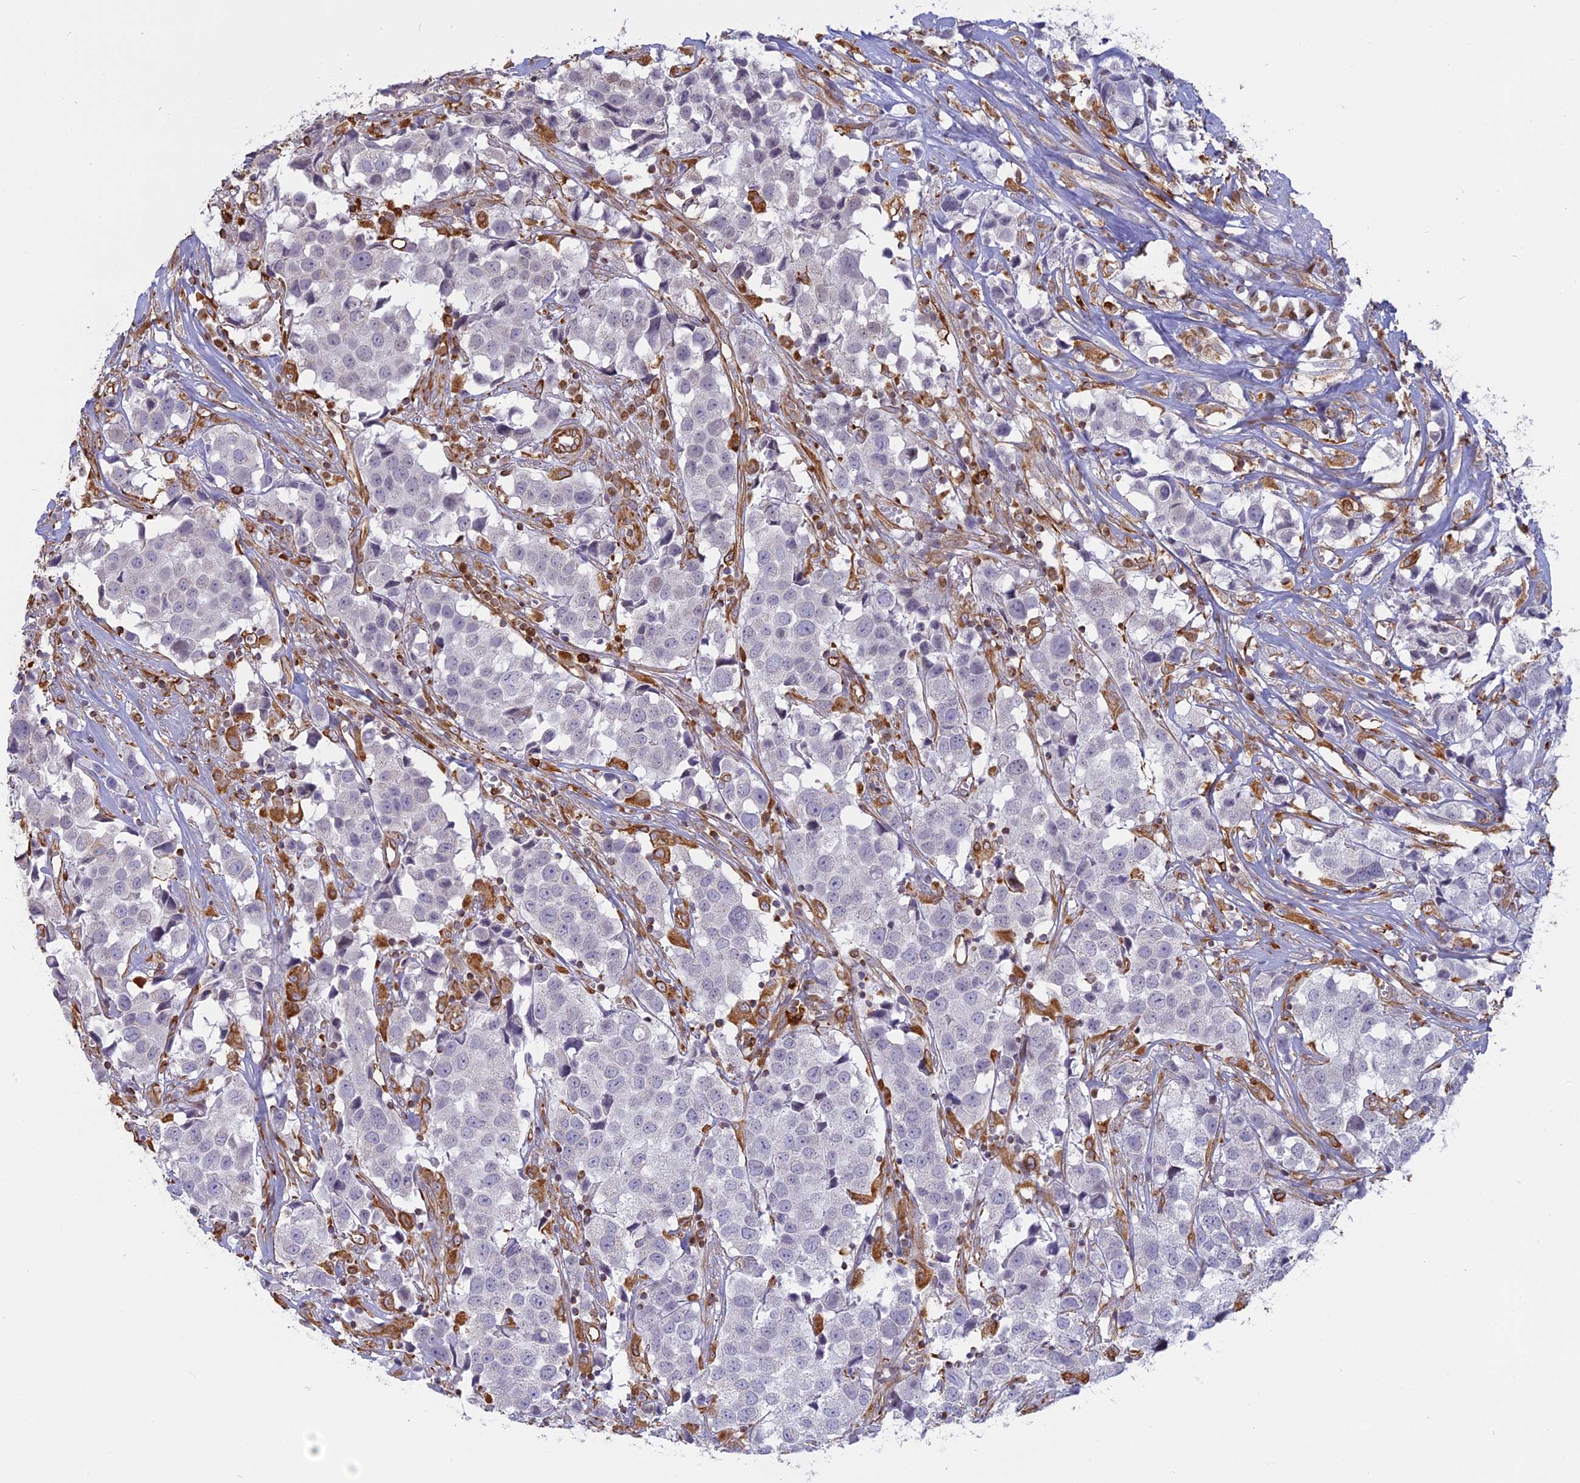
{"staining": {"intensity": "negative", "quantity": "none", "location": "none"}, "tissue": "urothelial cancer", "cell_type": "Tumor cells", "image_type": "cancer", "snomed": [{"axis": "morphology", "description": "Urothelial carcinoma, High grade"}, {"axis": "topography", "description": "Urinary bladder"}], "caption": "Immunohistochemical staining of urothelial cancer reveals no significant expression in tumor cells.", "gene": "APOBR", "patient": {"sex": "female", "age": 75}}